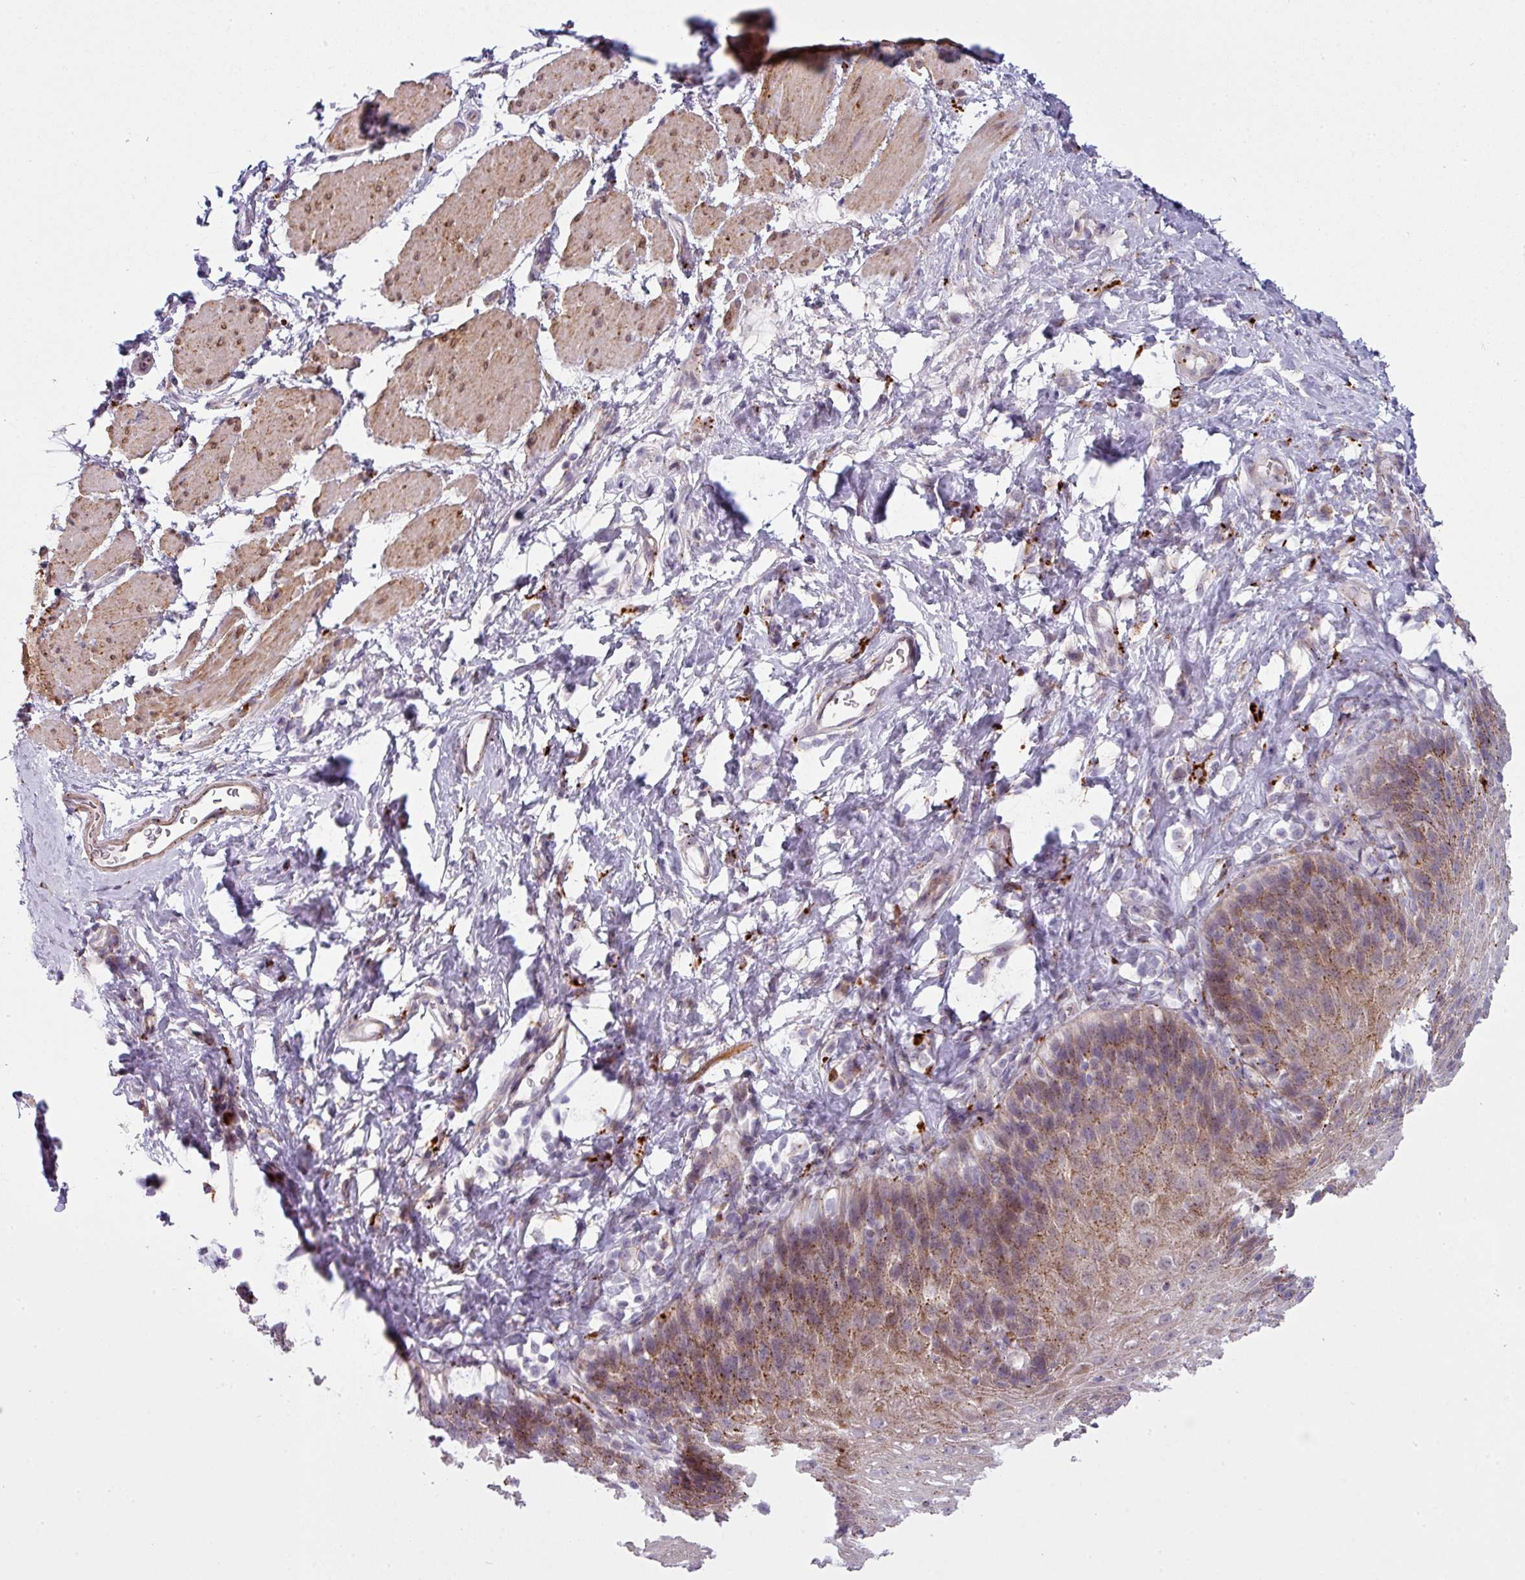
{"staining": {"intensity": "moderate", "quantity": ">75%", "location": "cytoplasmic/membranous"}, "tissue": "esophagus", "cell_type": "Squamous epithelial cells", "image_type": "normal", "snomed": [{"axis": "morphology", "description": "Normal tissue, NOS"}, {"axis": "topography", "description": "Esophagus"}], "caption": "Normal esophagus exhibits moderate cytoplasmic/membranous expression in approximately >75% of squamous epithelial cells, visualized by immunohistochemistry.", "gene": "MAP7D2", "patient": {"sex": "female", "age": 61}}